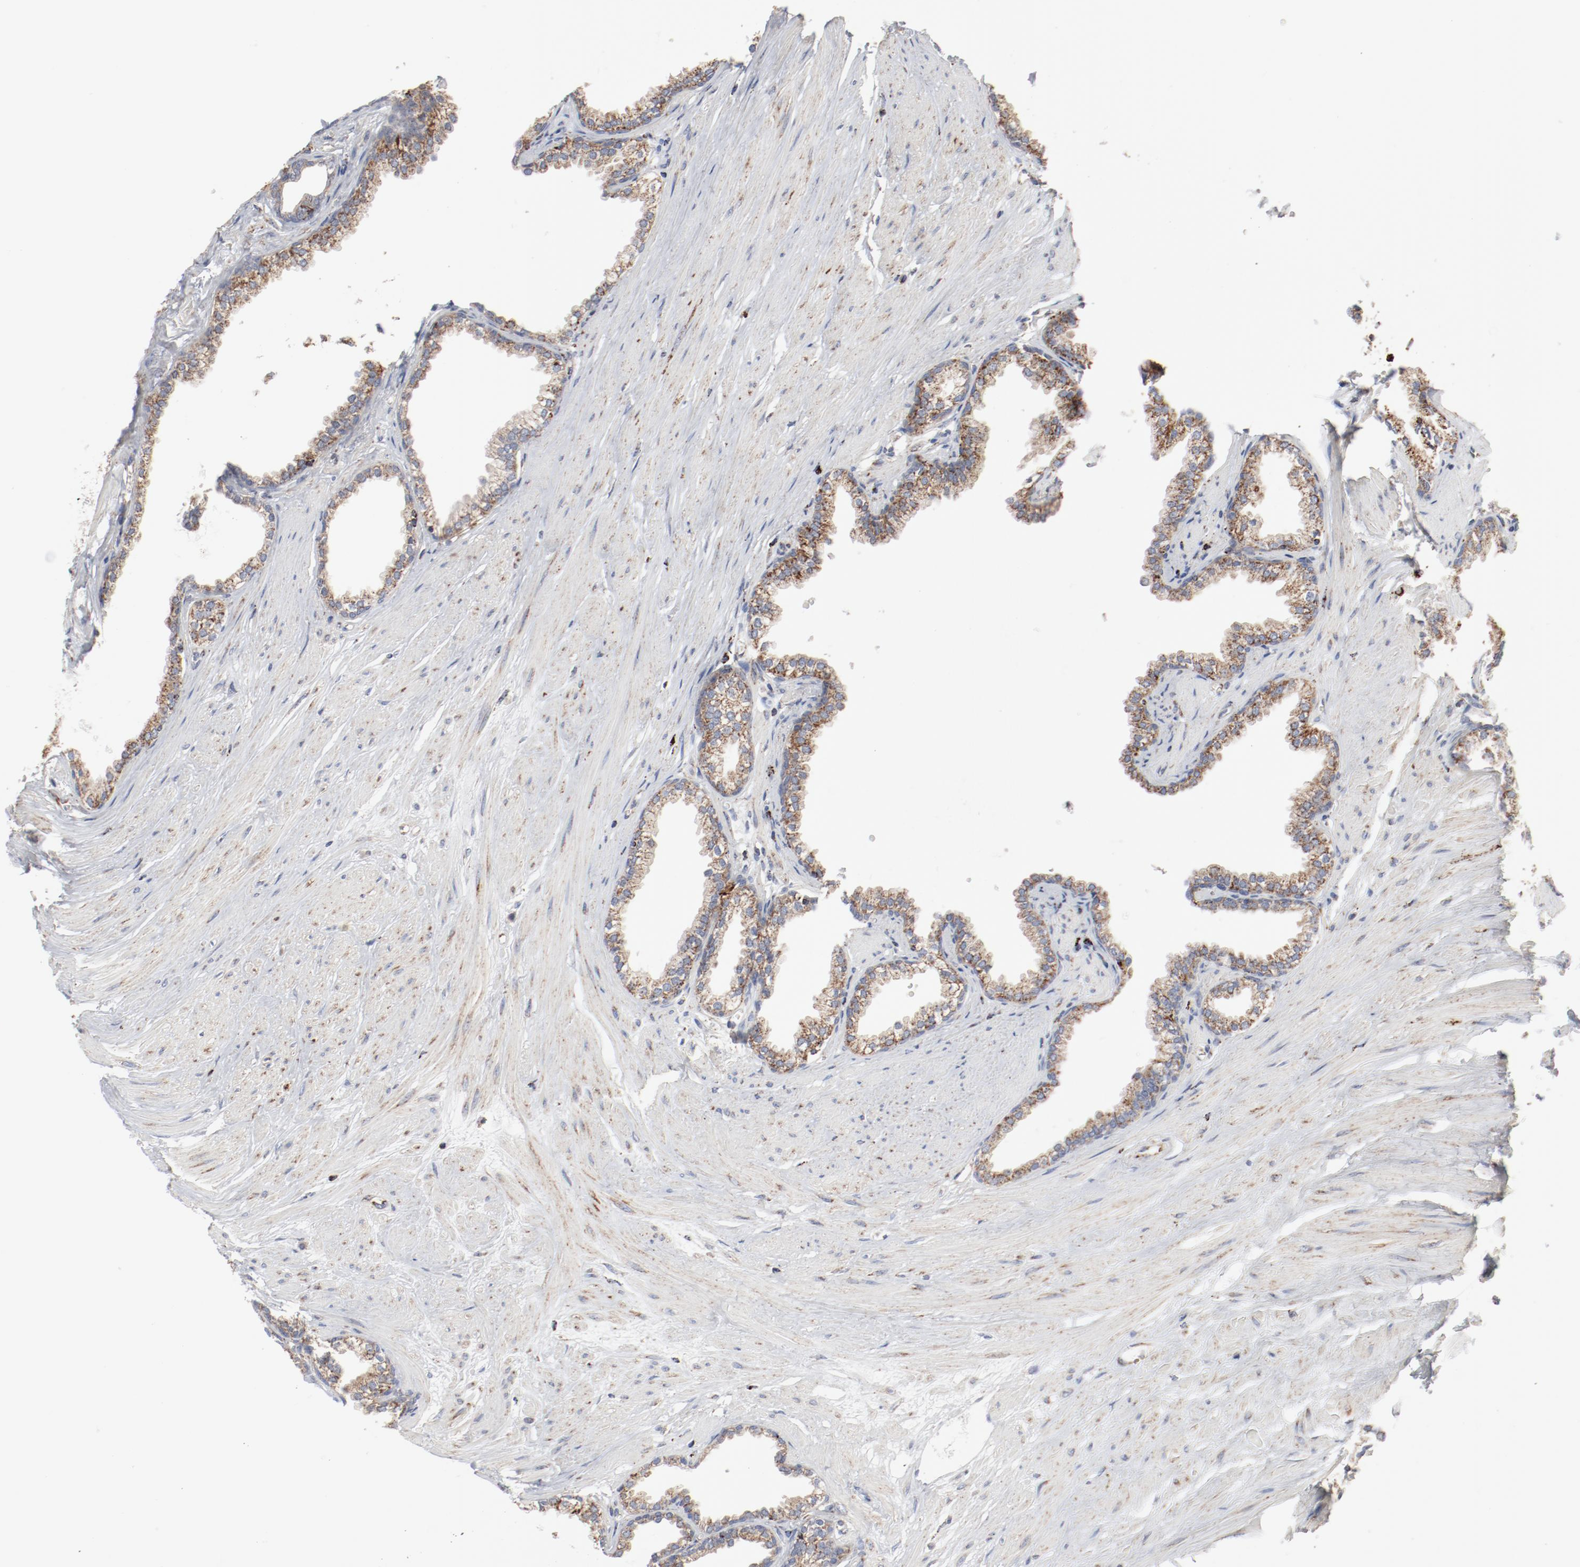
{"staining": {"intensity": "moderate", "quantity": ">75%", "location": "cytoplasmic/membranous"}, "tissue": "prostate", "cell_type": "Glandular cells", "image_type": "normal", "snomed": [{"axis": "morphology", "description": "Normal tissue, NOS"}, {"axis": "topography", "description": "Prostate"}], "caption": "IHC (DAB) staining of benign human prostate displays moderate cytoplasmic/membranous protein positivity in approximately >75% of glandular cells.", "gene": "SETD3", "patient": {"sex": "male", "age": 64}}